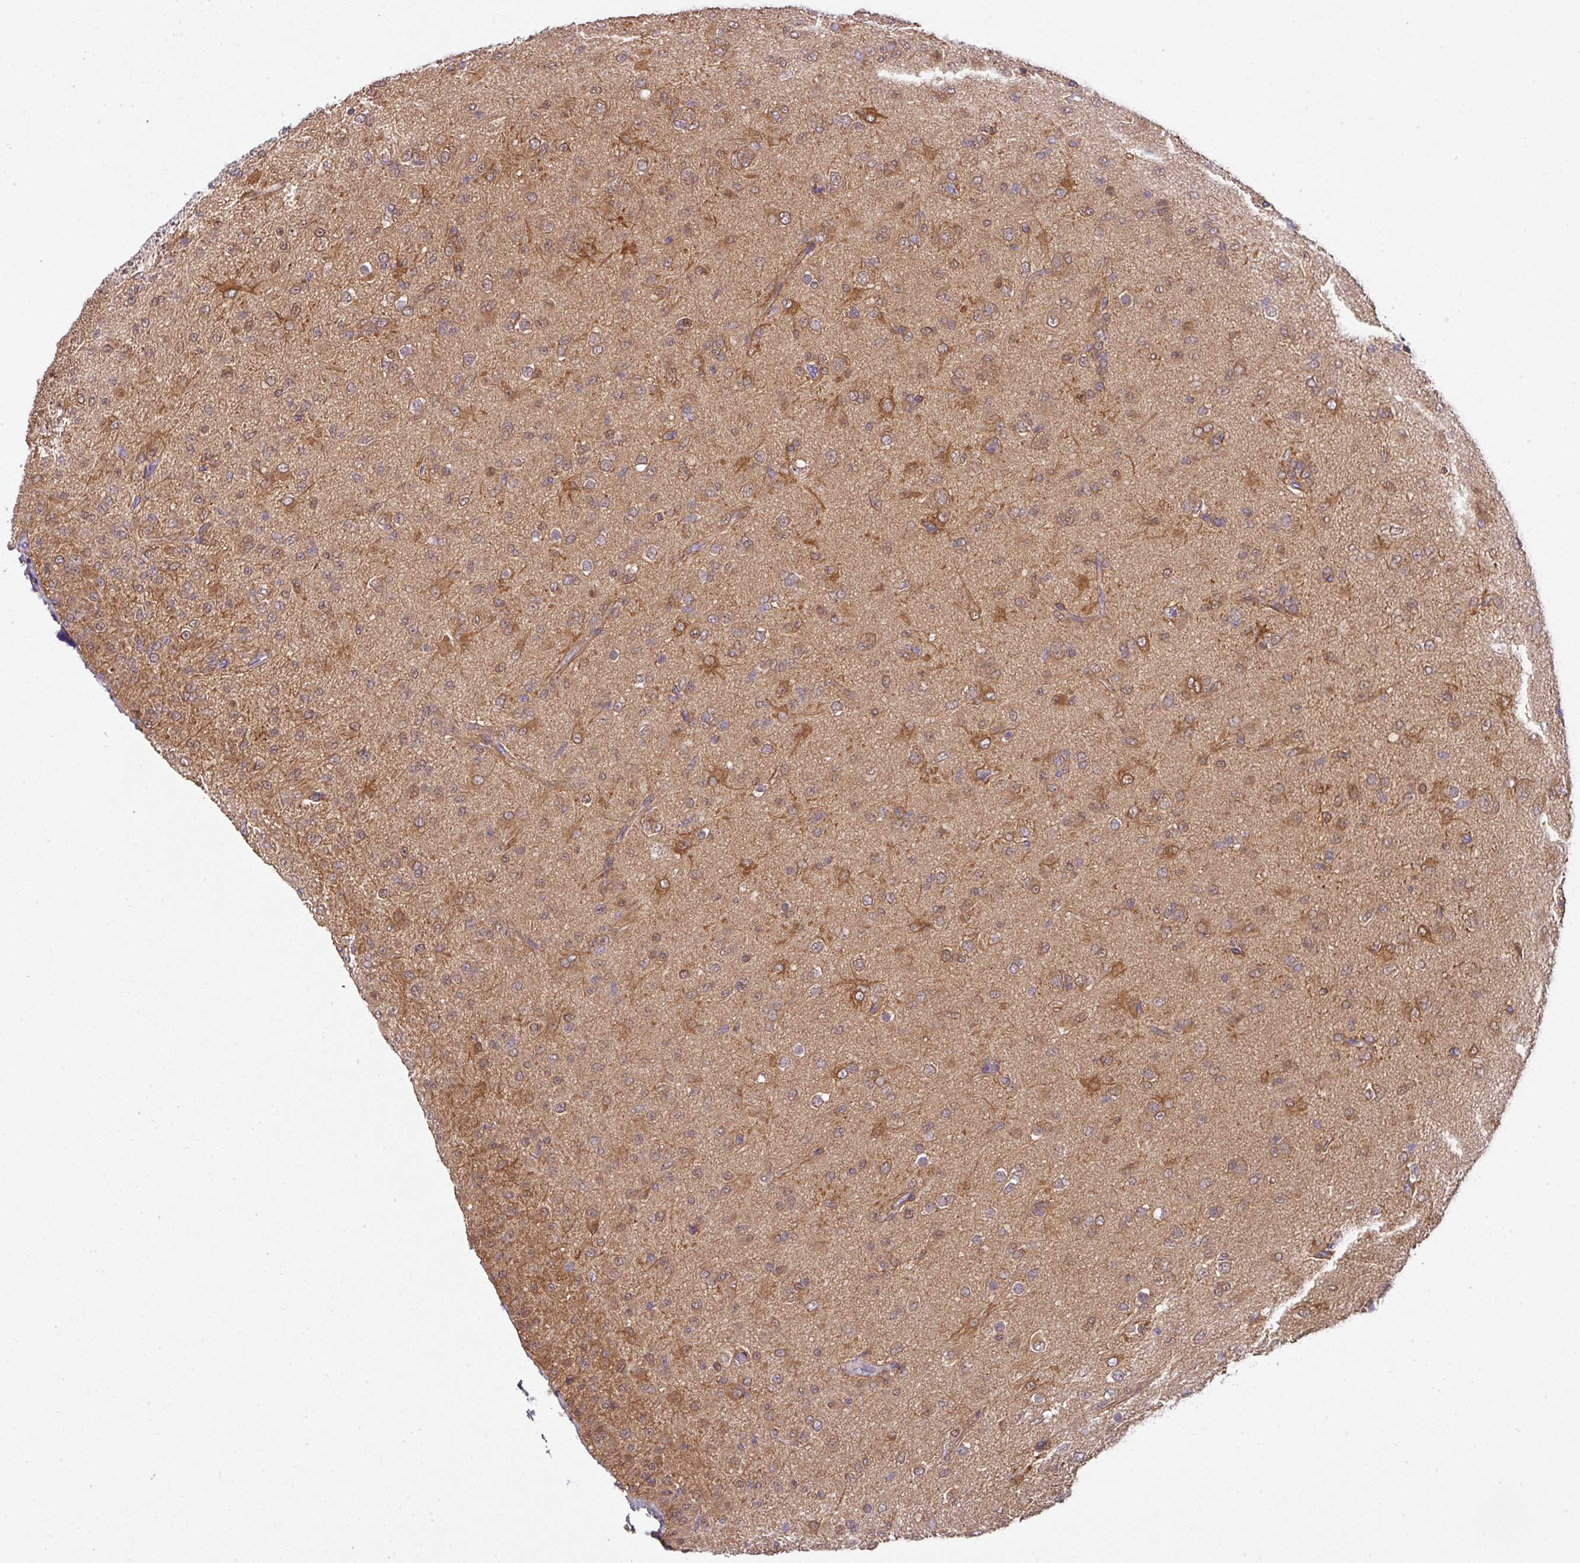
{"staining": {"intensity": "moderate", "quantity": "25%-75%", "location": "cytoplasmic/membranous"}, "tissue": "glioma", "cell_type": "Tumor cells", "image_type": "cancer", "snomed": [{"axis": "morphology", "description": "Glioma, malignant, Low grade"}, {"axis": "topography", "description": "Brain"}], "caption": "The immunohistochemical stain highlights moderate cytoplasmic/membranous expression in tumor cells of low-grade glioma (malignant) tissue.", "gene": "SLAMF6", "patient": {"sex": "male", "age": 65}}